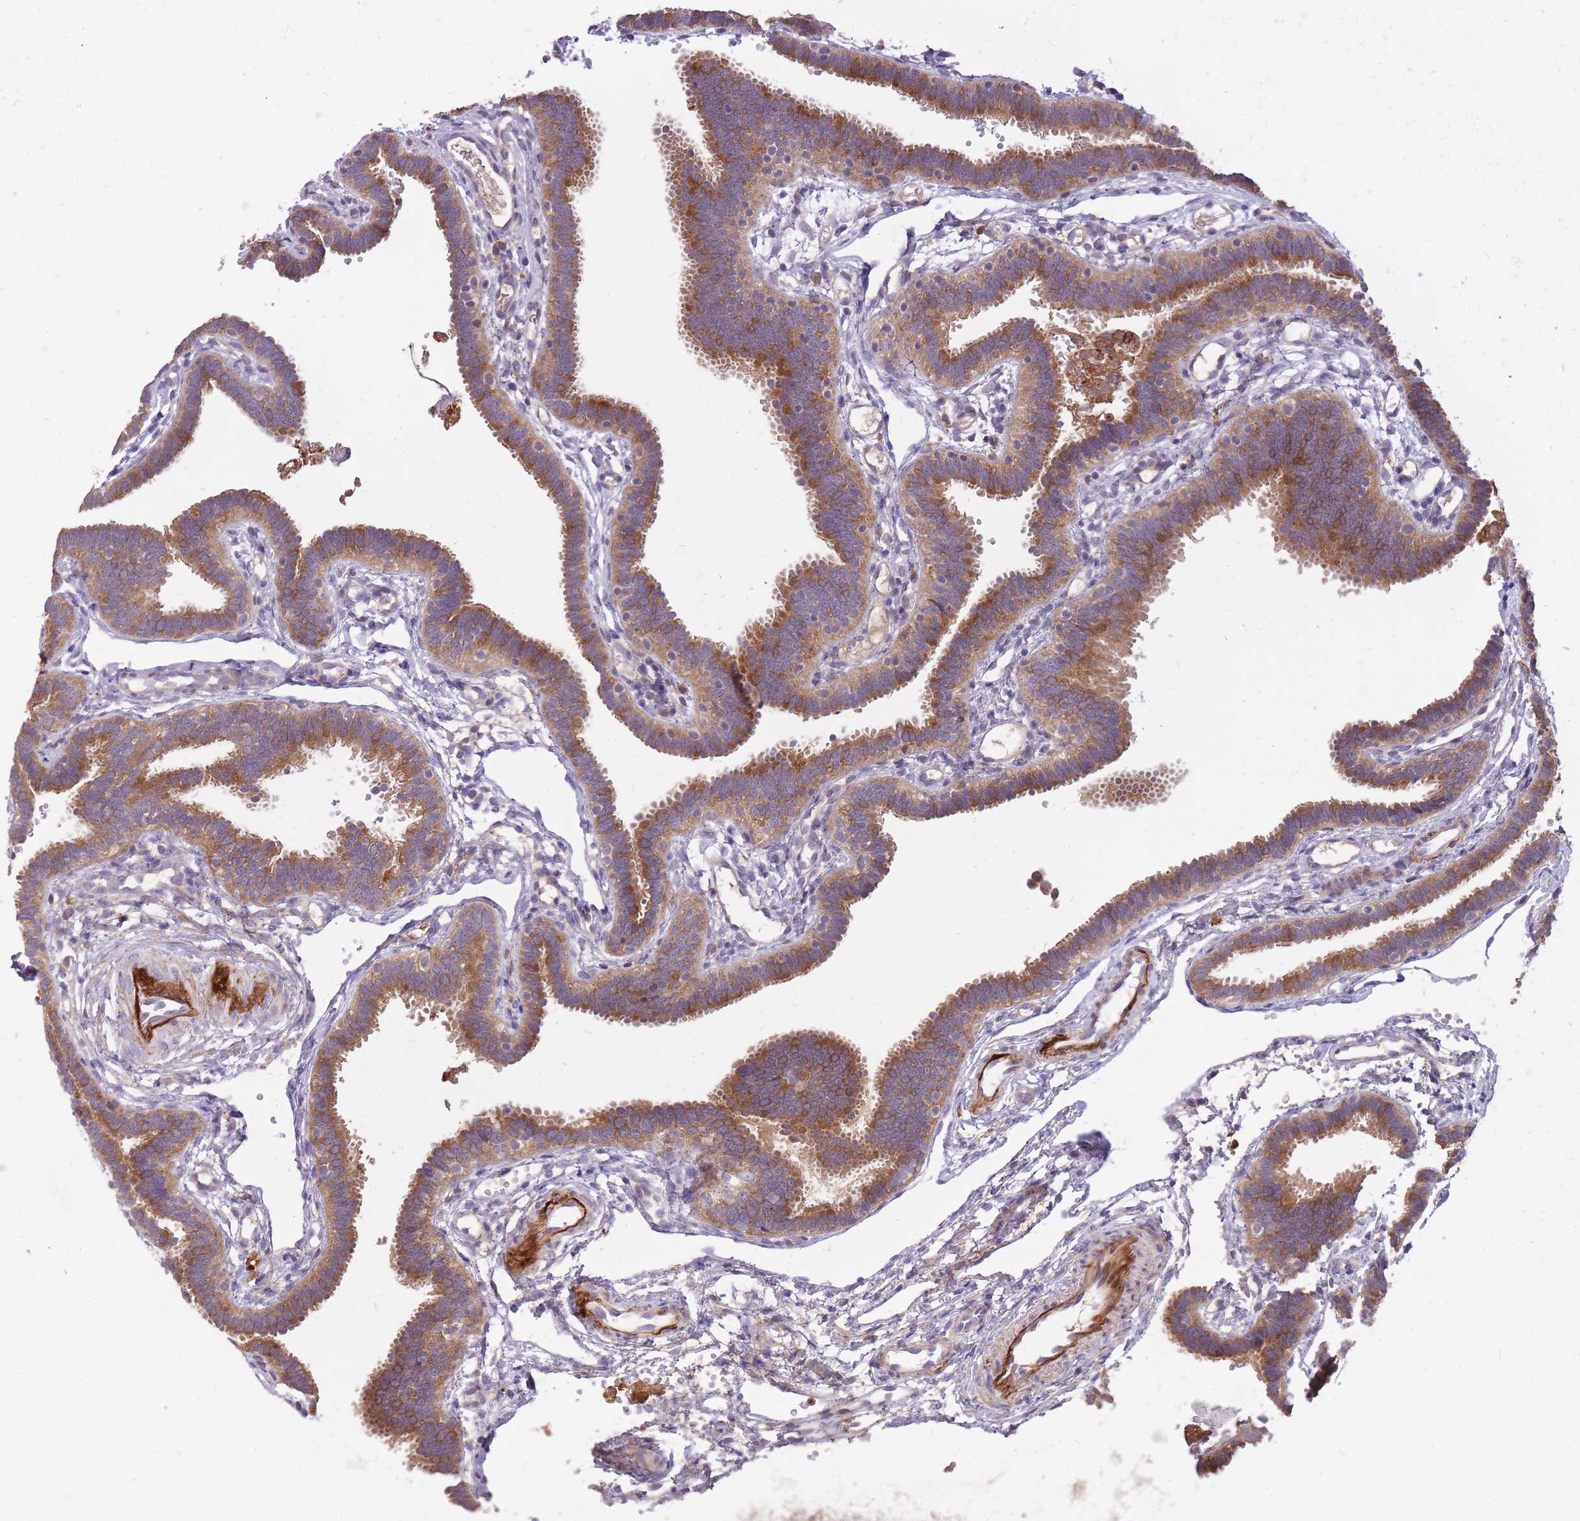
{"staining": {"intensity": "moderate", "quantity": ">75%", "location": "cytoplasmic/membranous"}, "tissue": "fallopian tube", "cell_type": "Glandular cells", "image_type": "normal", "snomed": [{"axis": "morphology", "description": "Normal tissue, NOS"}, {"axis": "topography", "description": "Fallopian tube"}], "caption": "IHC photomicrograph of unremarkable fallopian tube: fallopian tube stained using immunohistochemistry demonstrates medium levels of moderate protein expression localized specifically in the cytoplasmic/membranous of glandular cells, appearing as a cytoplasmic/membranous brown color.", "gene": "IGF2BP2", "patient": {"sex": "female", "age": 37}}